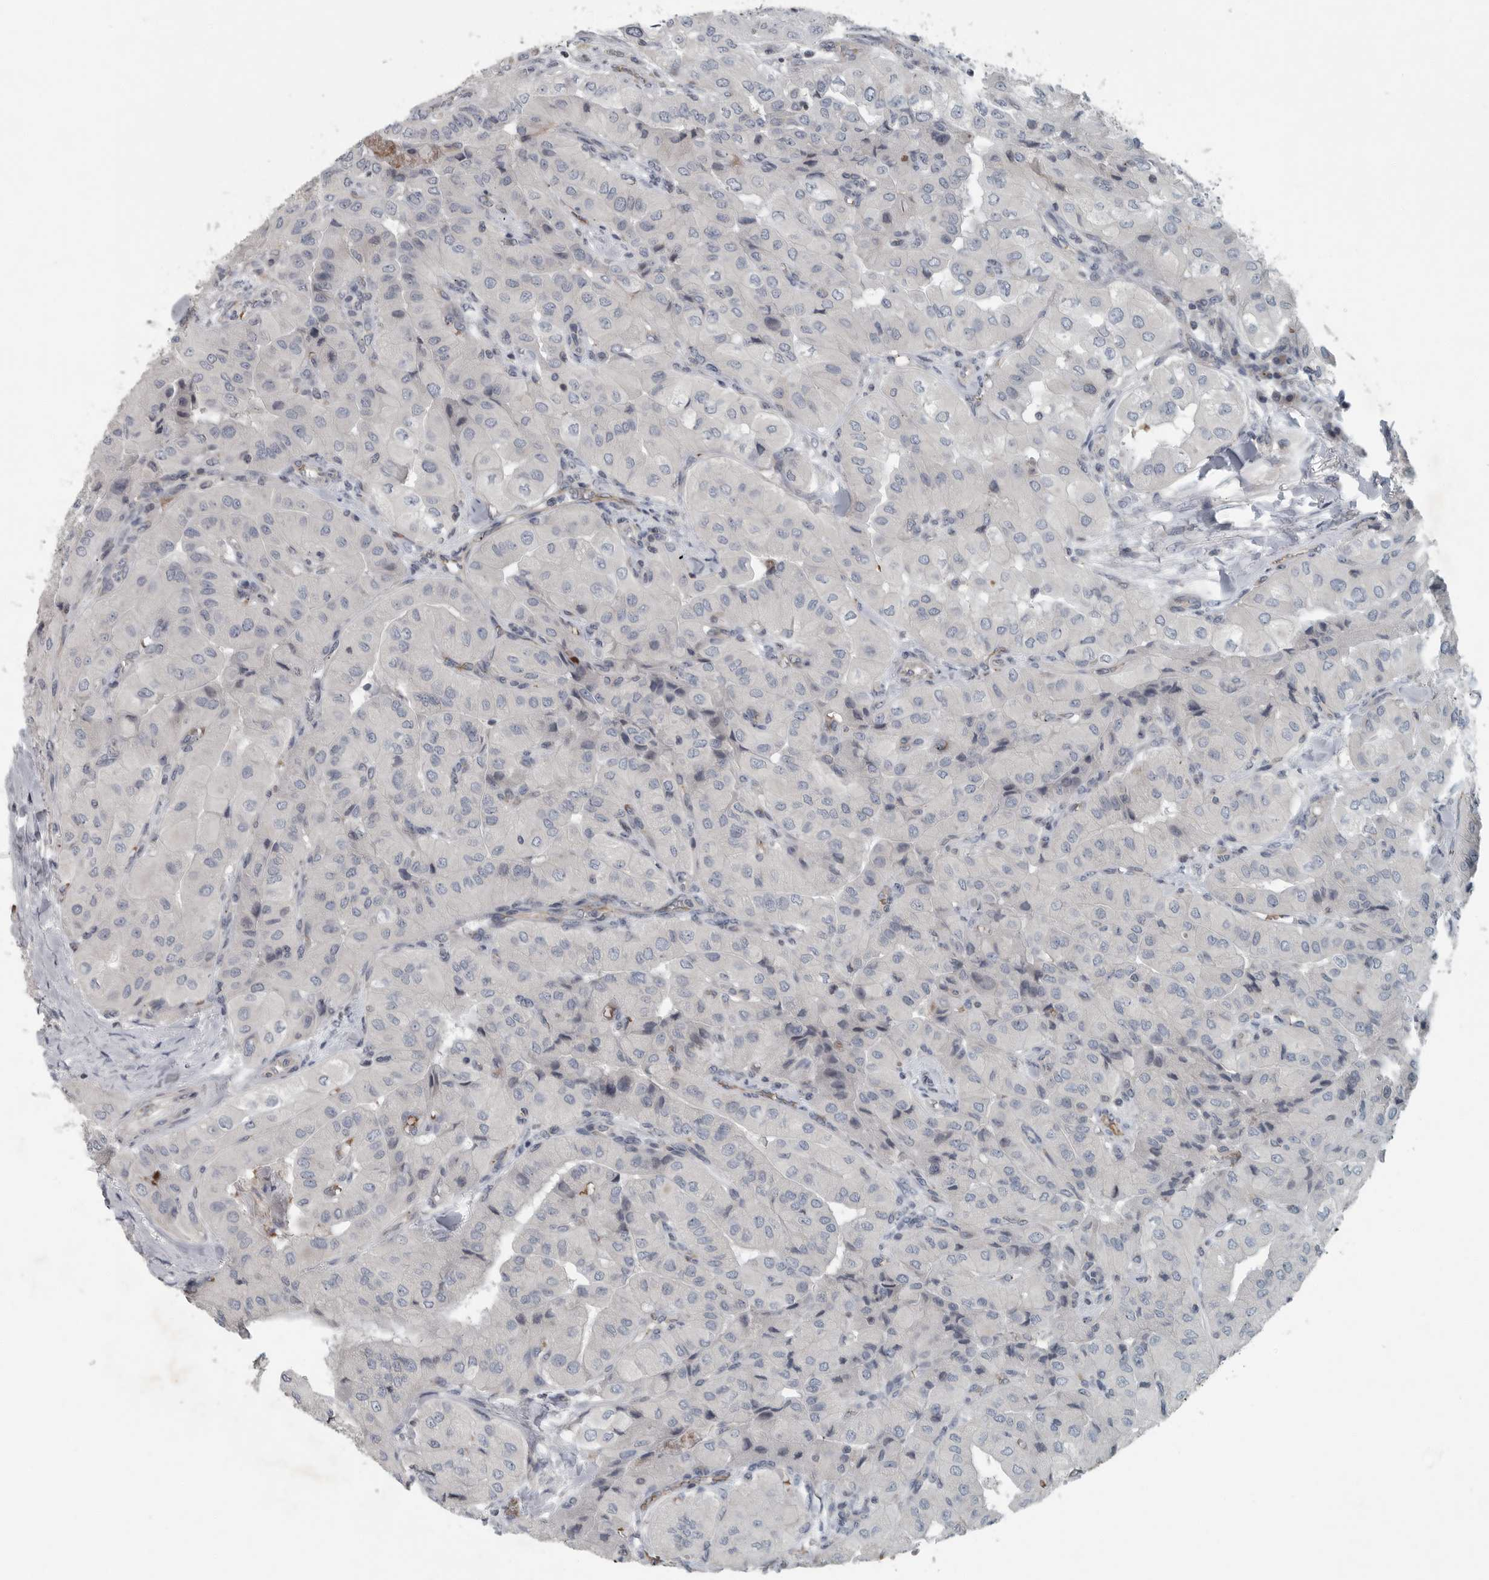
{"staining": {"intensity": "negative", "quantity": "none", "location": "none"}, "tissue": "thyroid cancer", "cell_type": "Tumor cells", "image_type": "cancer", "snomed": [{"axis": "morphology", "description": "Papillary adenocarcinoma, NOS"}, {"axis": "topography", "description": "Thyroid gland"}], "caption": "This micrograph is of thyroid cancer stained with immunohistochemistry (IHC) to label a protein in brown with the nuclei are counter-stained blue. There is no positivity in tumor cells.", "gene": "MPP3", "patient": {"sex": "female", "age": 59}}